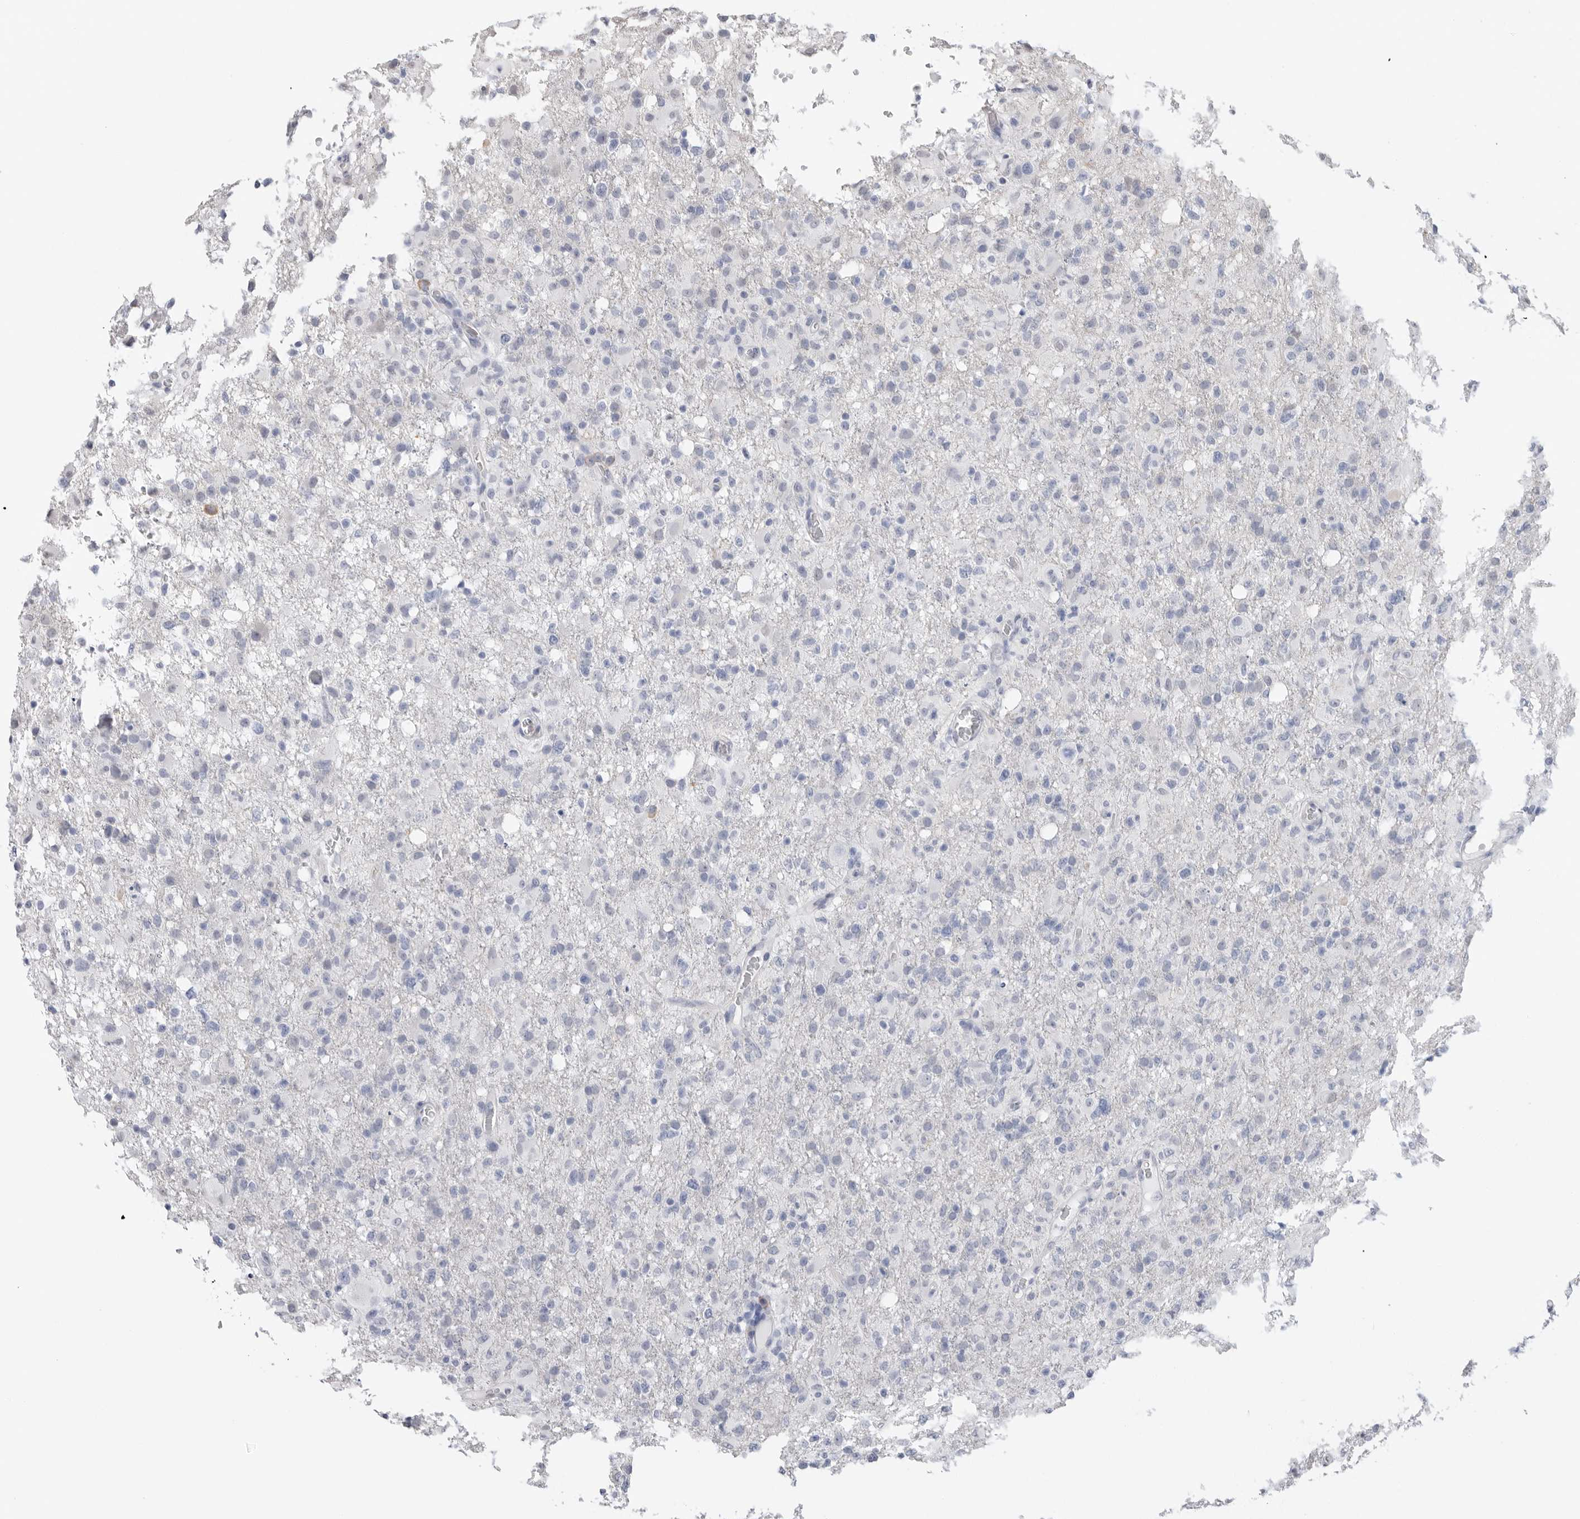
{"staining": {"intensity": "negative", "quantity": "none", "location": "none"}, "tissue": "glioma", "cell_type": "Tumor cells", "image_type": "cancer", "snomed": [{"axis": "morphology", "description": "Glioma, malignant, High grade"}, {"axis": "topography", "description": "Brain"}], "caption": "An image of glioma stained for a protein displays no brown staining in tumor cells.", "gene": "ARHGEF10", "patient": {"sex": "female", "age": 57}}